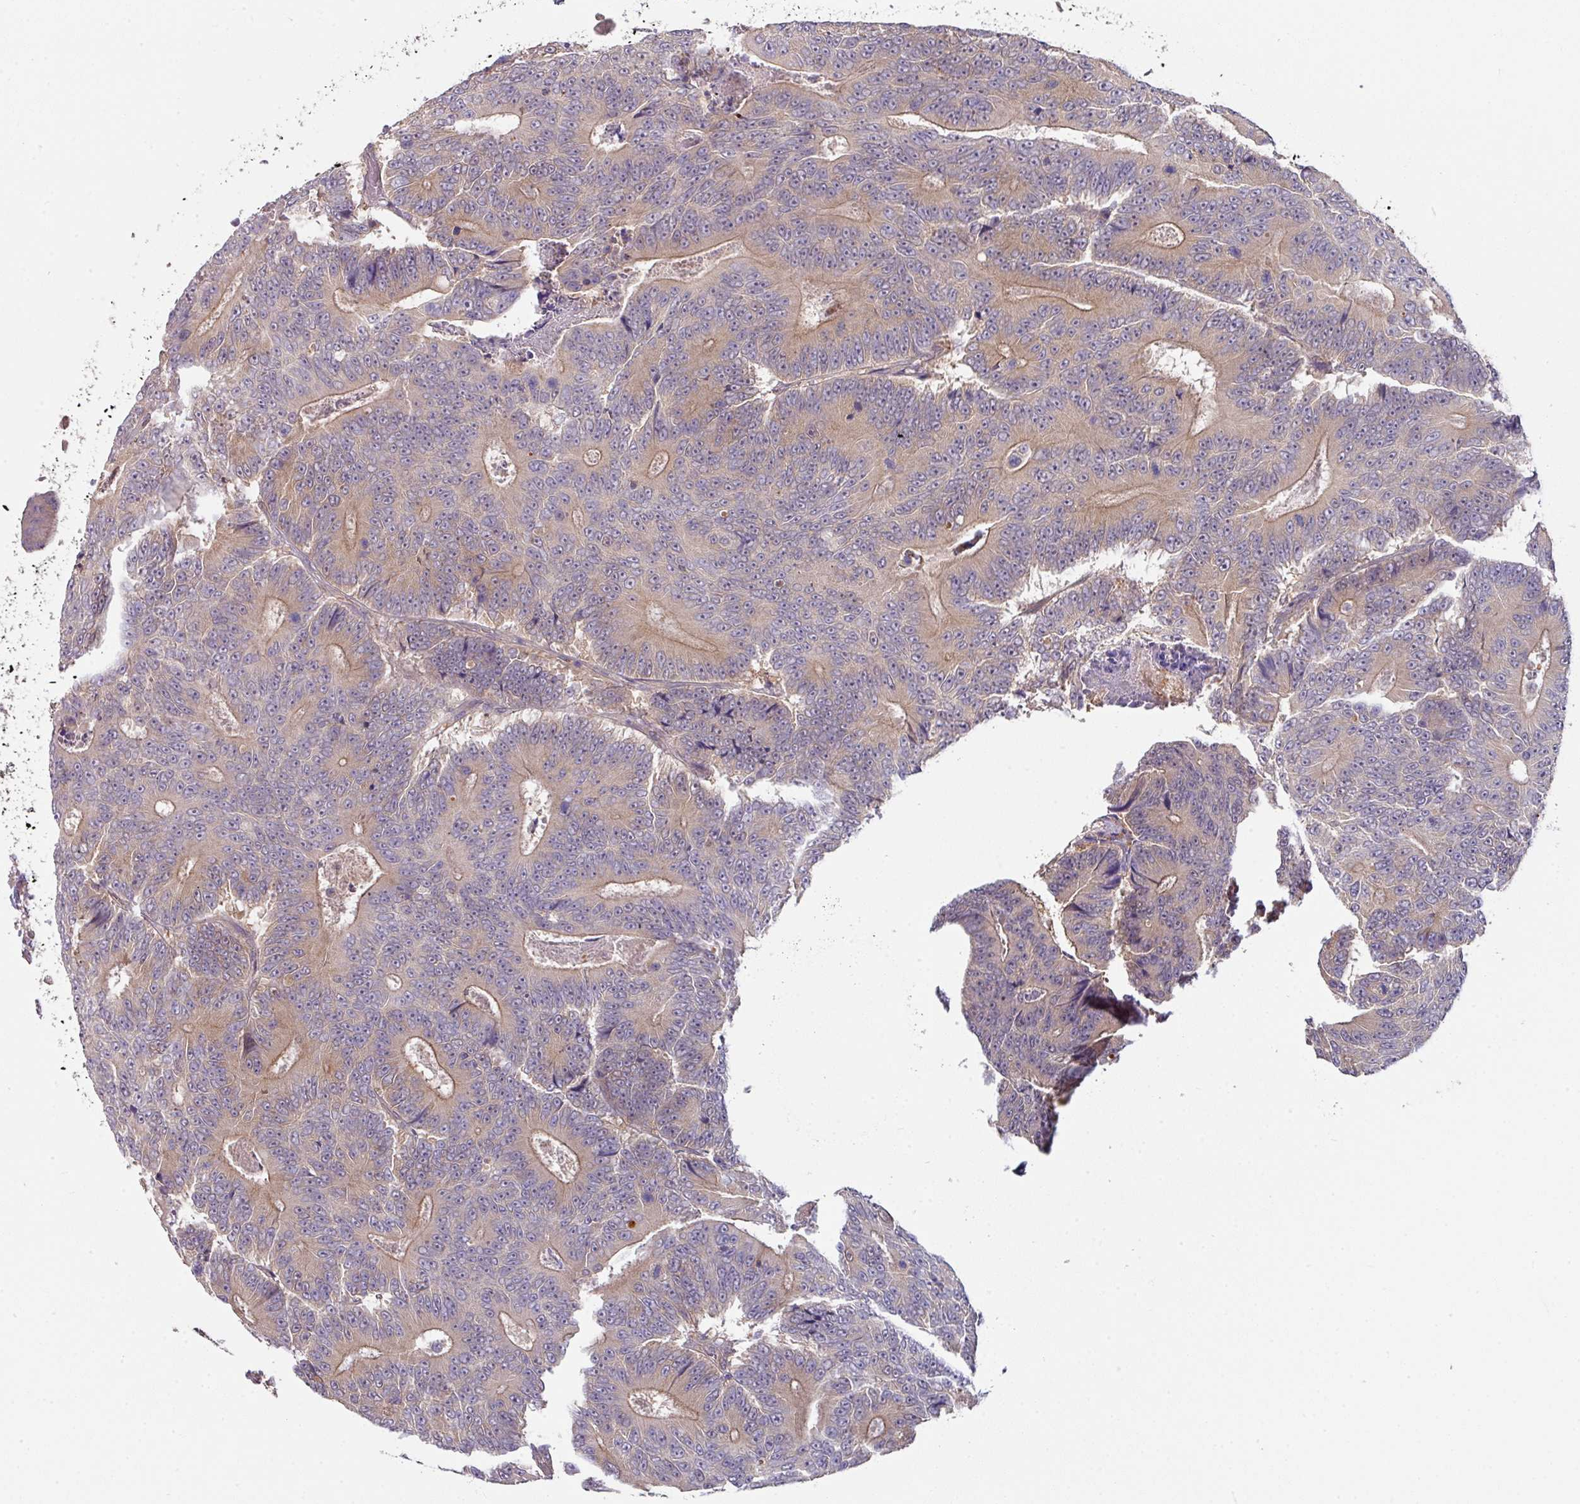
{"staining": {"intensity": "weak", "quantity": "25%-75%", "location": "cytoplasmic/membranous"}, "tissue": "colorectal cancer", "cell_type": "Tumor cells", "image_type": "cancer", "snomed": [{"axis": "morphology", "description": "Adenocarcinoma, NOS"}, {"axis": "topography", "description": "Colon"}], "caption": "This image reveals immunohistochemistry (IHC) staining of human colorectal cancer (adenocarcinoma), with low weak cytoplasmic/membranous staining in about 25%-75% of tumor cells.", "gene": "SLAMF6", "patient": {"sex": "male", "age": 83}}